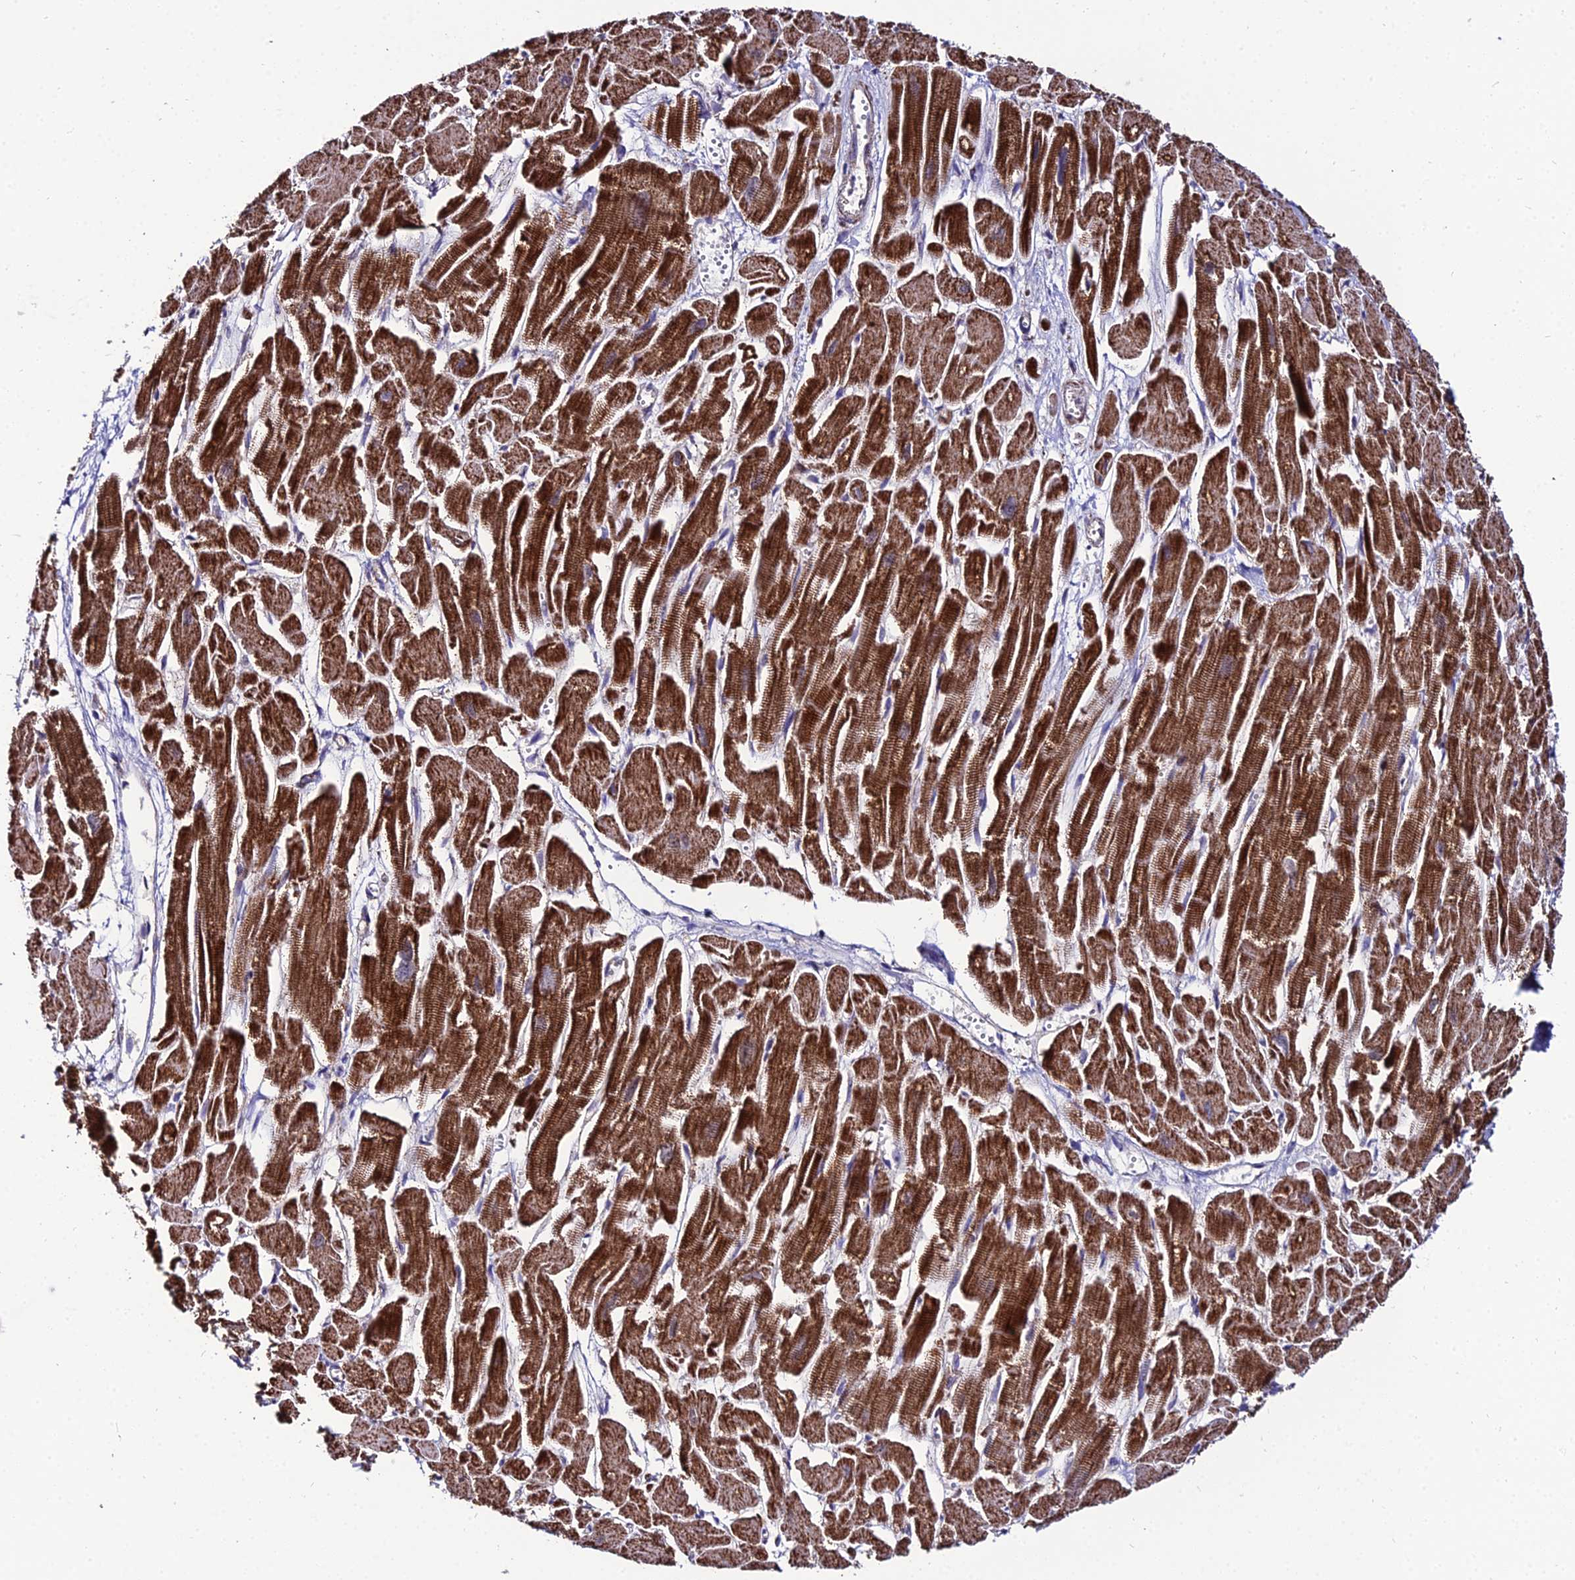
{"staining": {"intensity": "strong", "quantity": ">75%", "location": "cytoplasmic/membranous"}, "tissue": "heart muscle", "cell_type": "Cardiomyocytes", "image_type": "normal", "snomed": [{"axis": "morphology", "description": "Normal tissue, NOS"}, {"axis": "topography", "description": "Heart"}], "caption": "Heart muscle stained with DAB (3,3'-diaminobenzidine) immunohistochemistry displays high levels of strong cytoplasmic/membranous expression in about >75% of cardiomyocytes.", "gene": "PSMD2", "patient": {"sex": "male", "age": 54}}